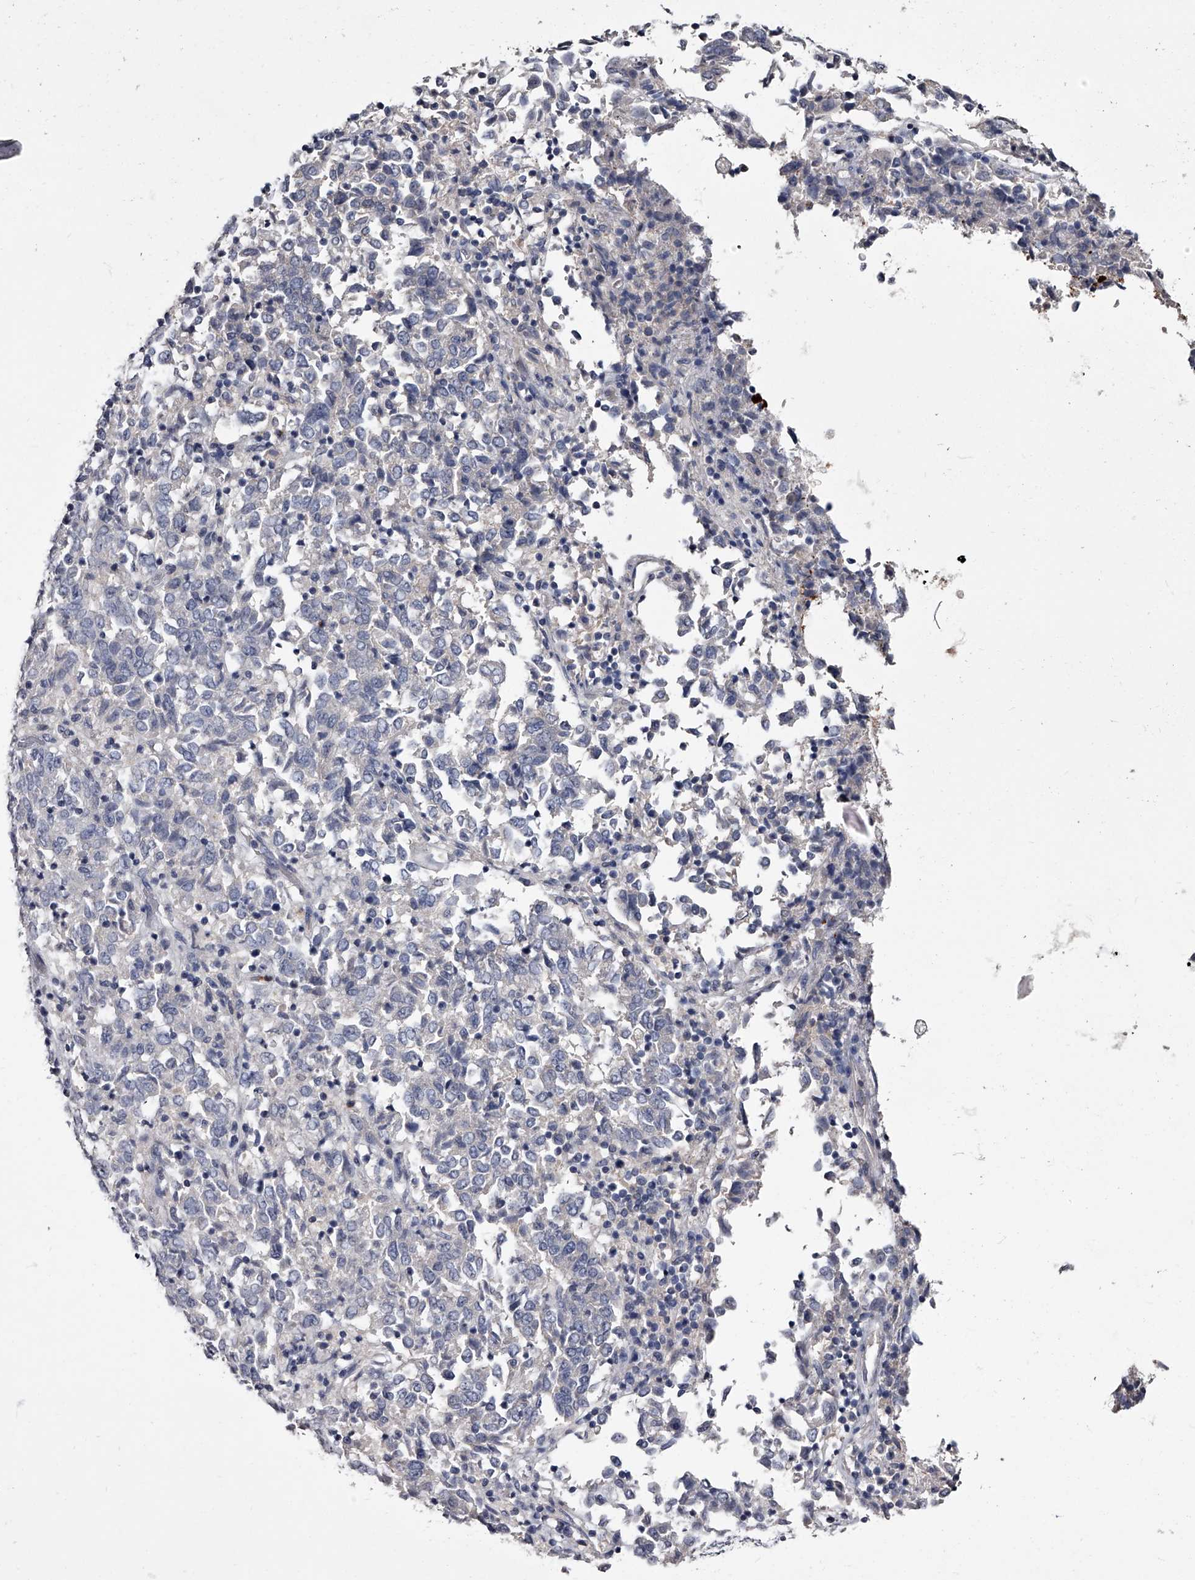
{"staining": {"intensity": "negative", "quantity": "none", "location": "none"}, "tissue": "endometrial cancer", "cell_type": "Tumor cells", "image_type": "cancer", "snomed": [{"axis": "morphology", "description": "Adenocarcinoma, NOS"}, {"axis": "topography", "description": "Endometrium"}], "caption": "A micrograph of adenocarcinoma (endometrial) stained for a protein shows no brown staining in tumor cells.", "gene": "GAPVD1", "patient": {"sex": "female", "age": 80}}